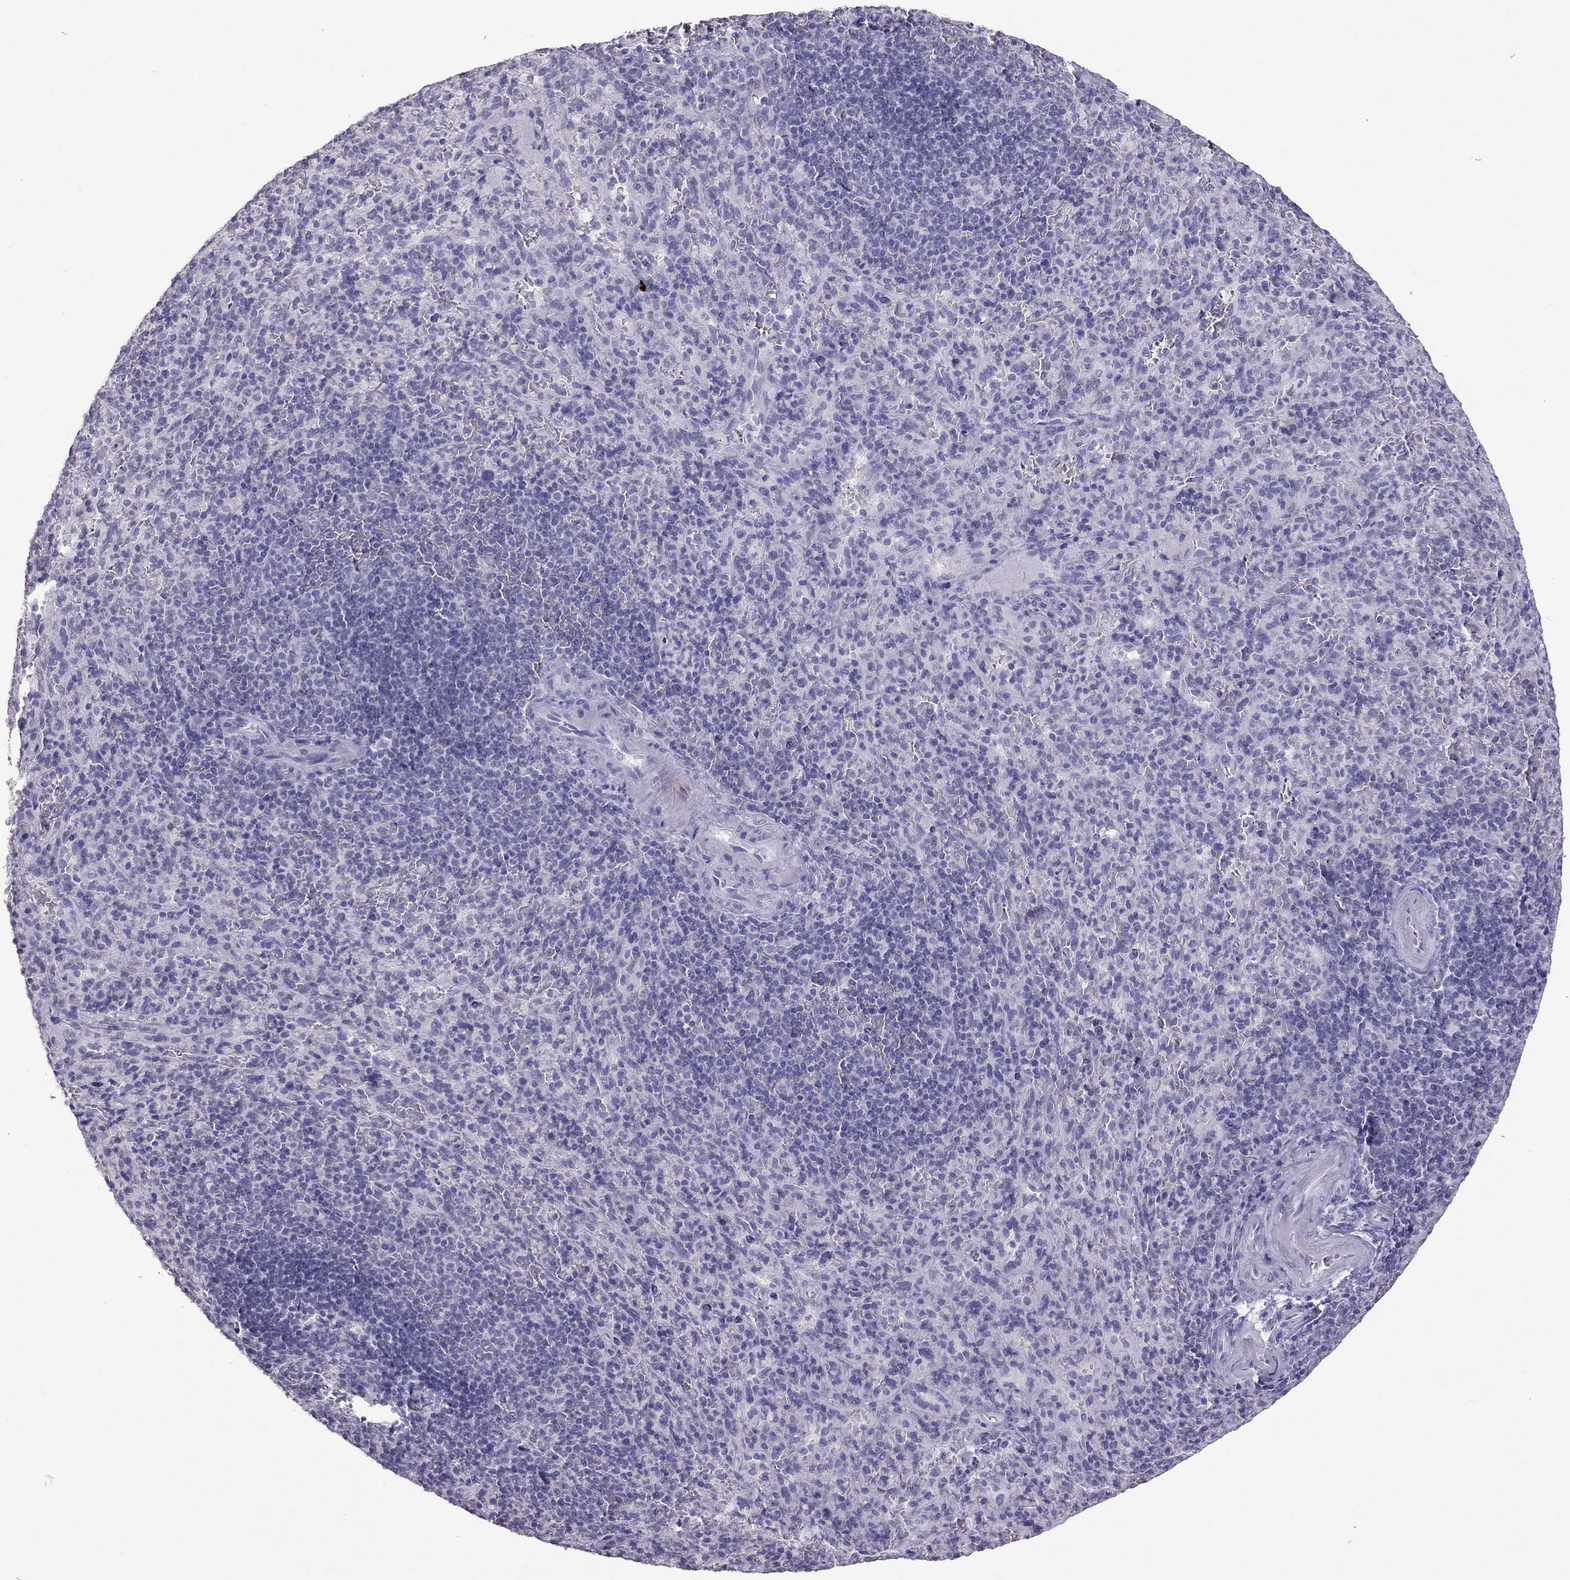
{"staining": {"intensity": "negative", "quantity": "none", "location": "none"}, "tissue": "spleen", "cell_type": "Cells in red pulp", "image_type": "normal", "snomed": [{"axis": "morphology", "description": "Normal tissue, NOS"}, {"axis": "topography", "description": "Spleen"}], "caption": "Immunohistochemical staining of benign spleen shows no significant staining in cells in red pulp. Brightfield microscopy of immunohistochemistry stained with DAB (3,3'-diaminobenzidine) (brown) and hematoxylin (blue), captured at high magnification.", "gene": "PSMB11", "patient": {"sex": "male", "age": 57}}